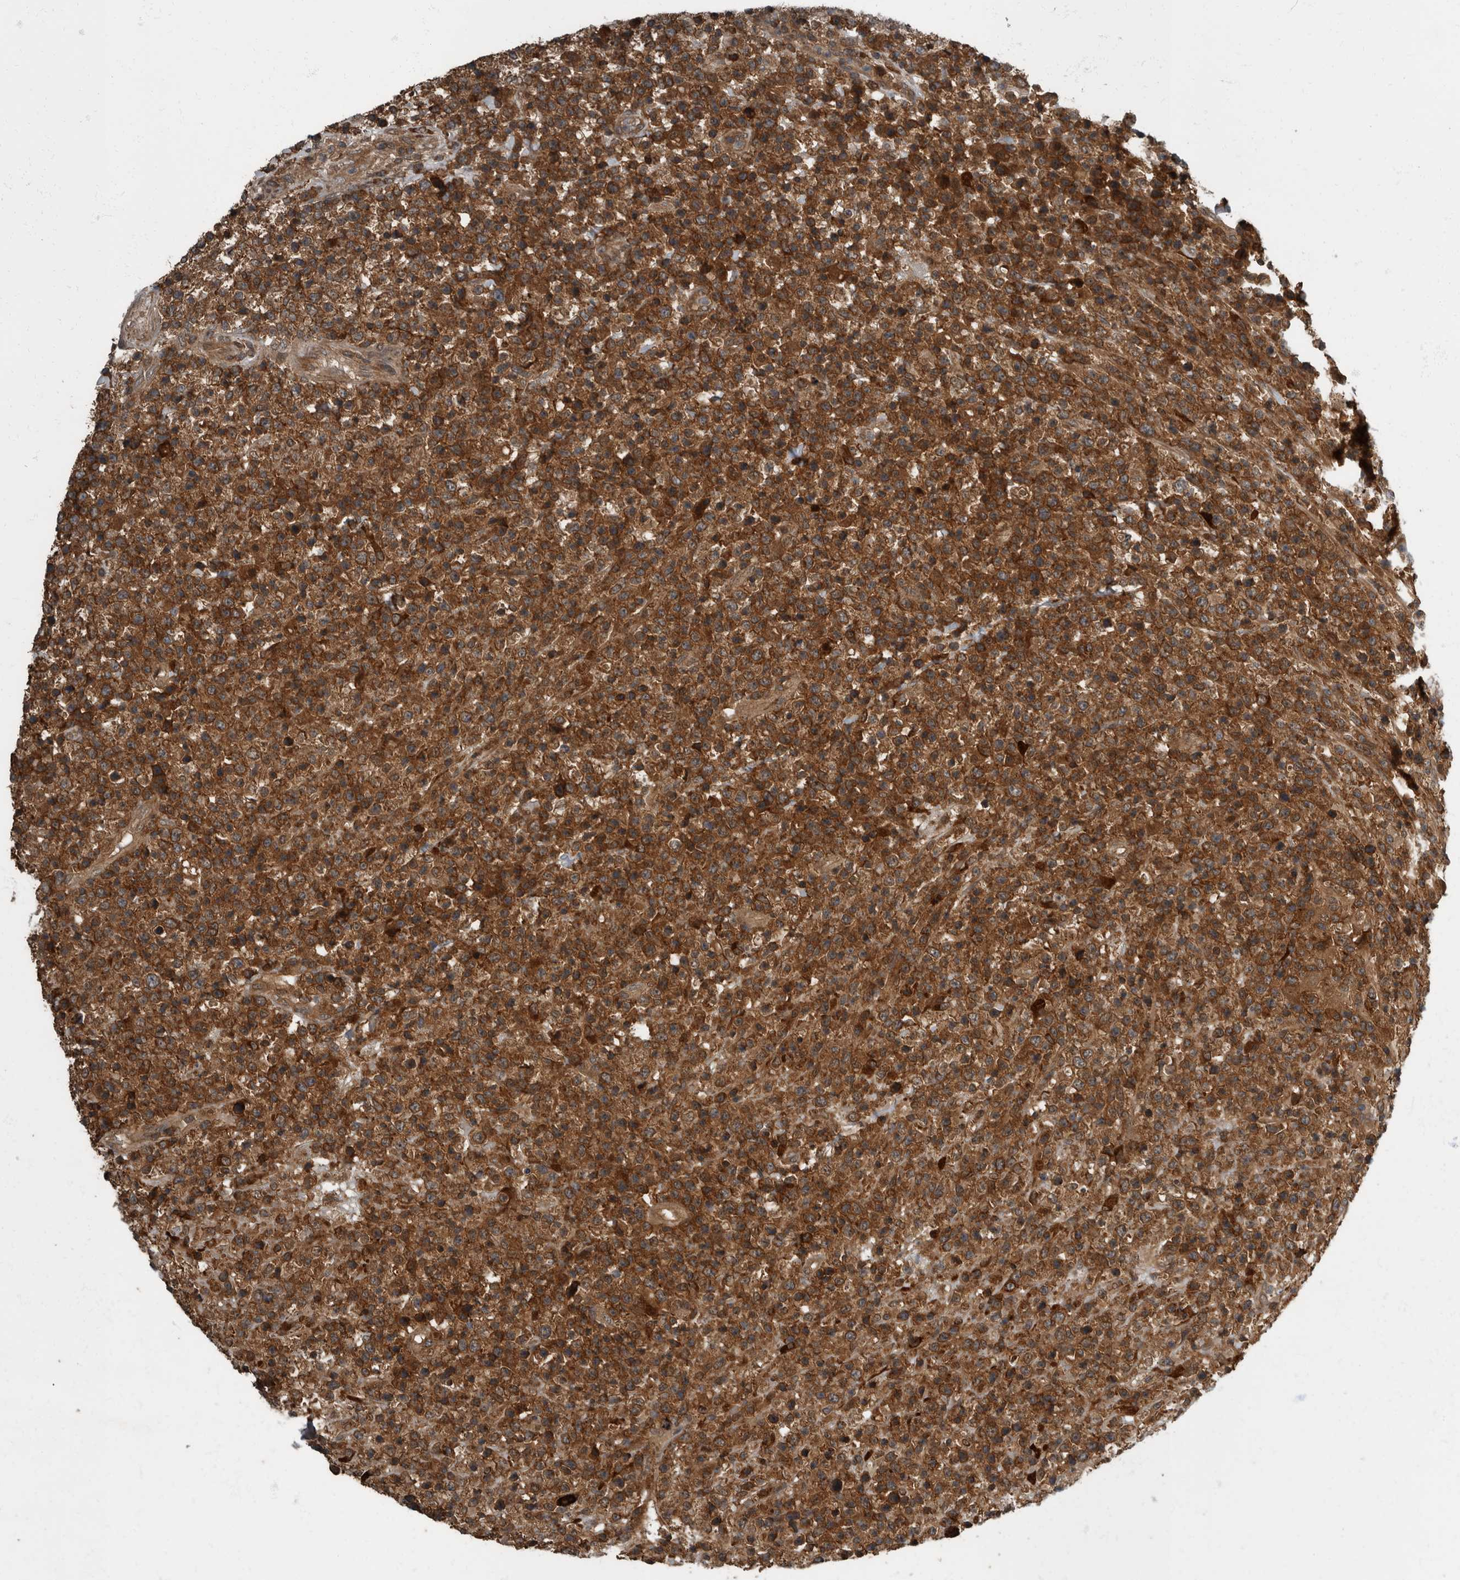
{"staining": {"intensity": "strong", "quantity": ">75%", "location": "cytoplasmic/membranous"}, "tissue": "lymphoma", "cell_type": "Tumor cells", "image_type": "cancer", "snomed": [{"axis": "morphology", "description": "Malignant lymphoma, non-Hodgkin's type, High grade"}, {"axis": "topography", "description": "Colon"}], "caption": "Malignant lymphoma, non-Hodgkin's type (high-grade) was stained to show a protein in brown. There is high levels of strong cytoplasmic/membranous expression in approximately >75% of tumor cells.", "gene": "RABGGTB", "patient": {"sex": "female", "age": 53}}